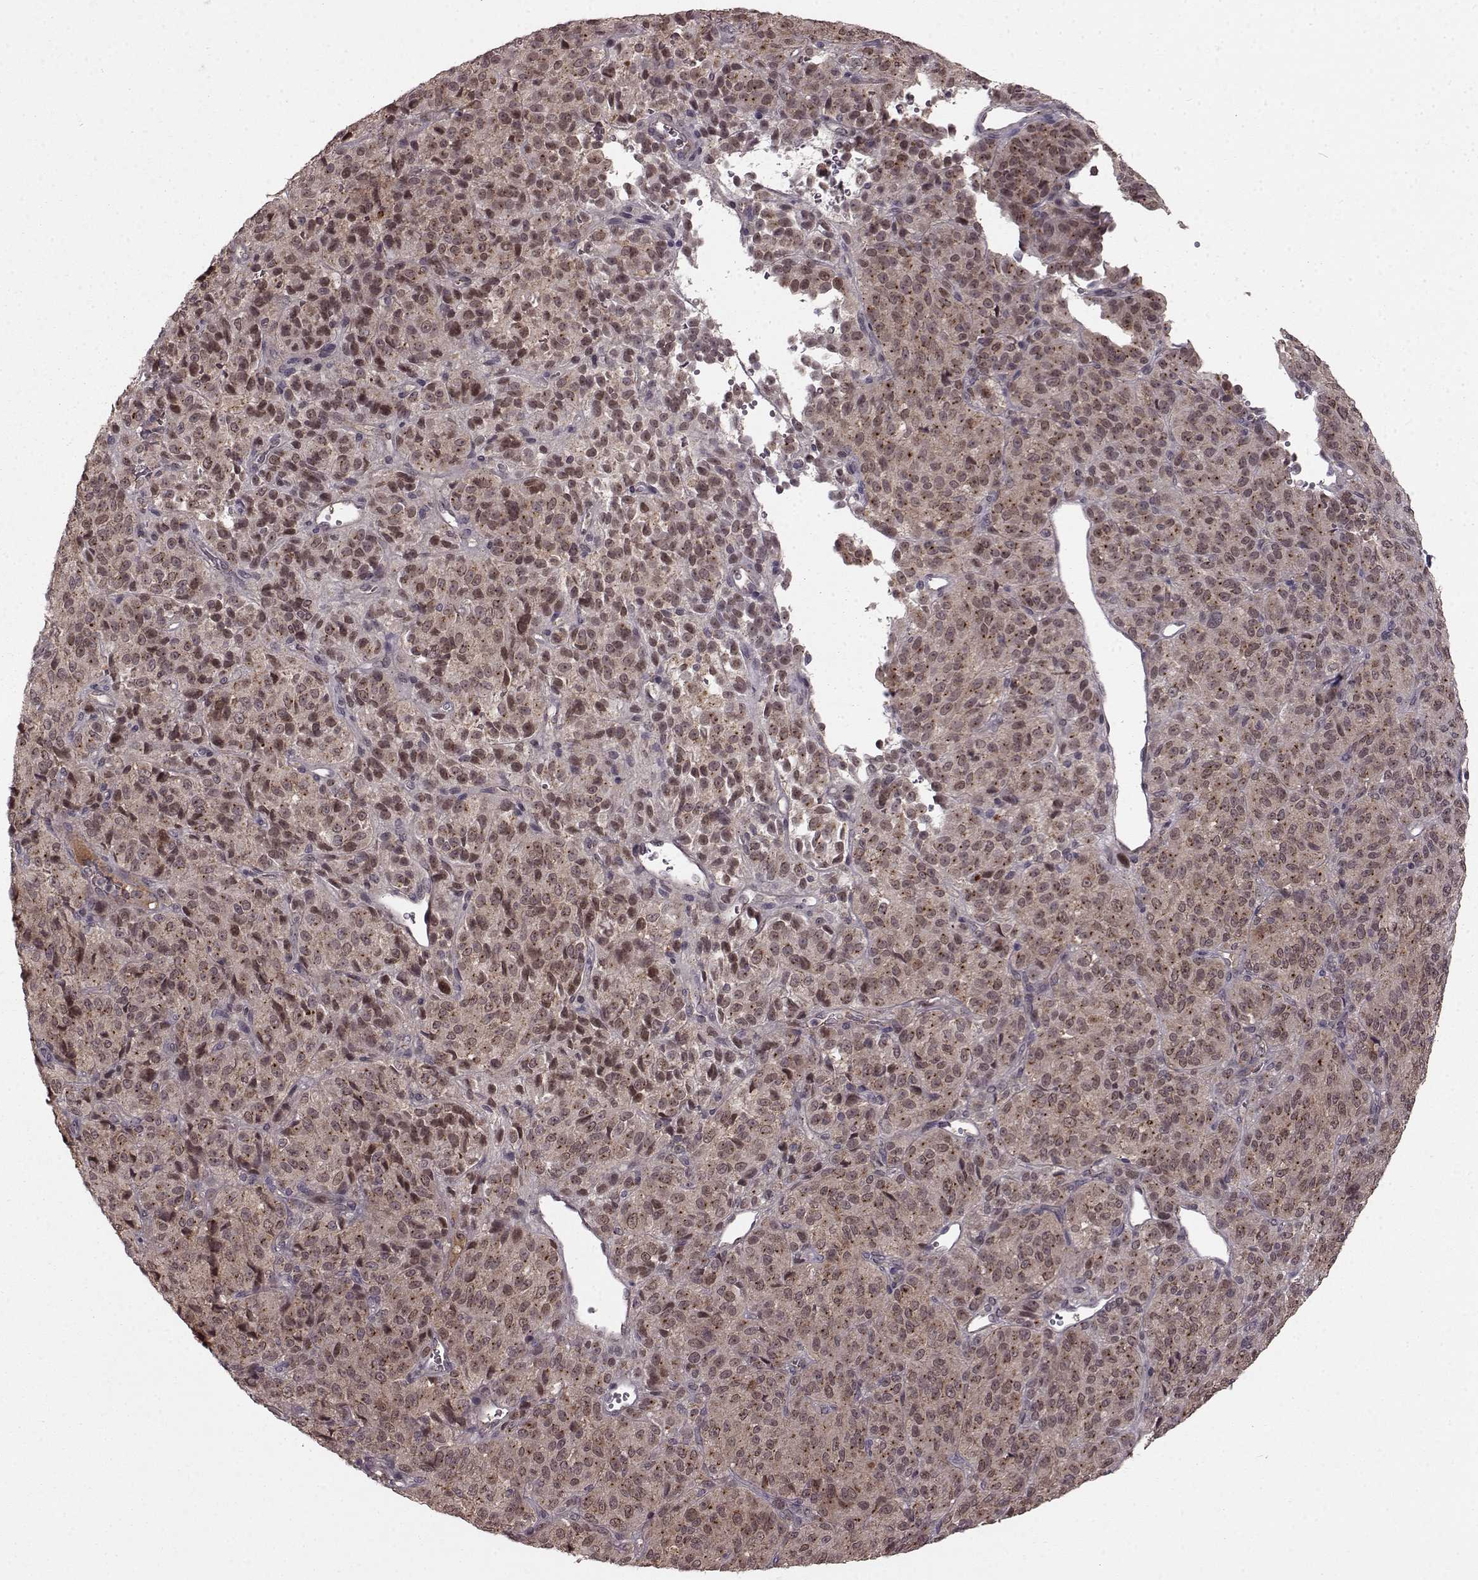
{"staining": {"intensity": "weak", "quantity": "25%-75%", "location": "cytoplasmic/membranous"}, "tissue": "melanoma", "cell_type": "Tumor cells", "image_type": "cancer", "snomed": [{"axis": "morphology", "description": "Malignant melanoma, Metastatic site"}, {"axis": "topography", "description": "Brain"}], "caption": "Malignant melanoma (metastatic site) tissue shows weak cytoplasmic/membranous staining in approximately 25%-75% of tumor cells", "gene": "GSS", "patient": {"sex": "female", "age": 56}}